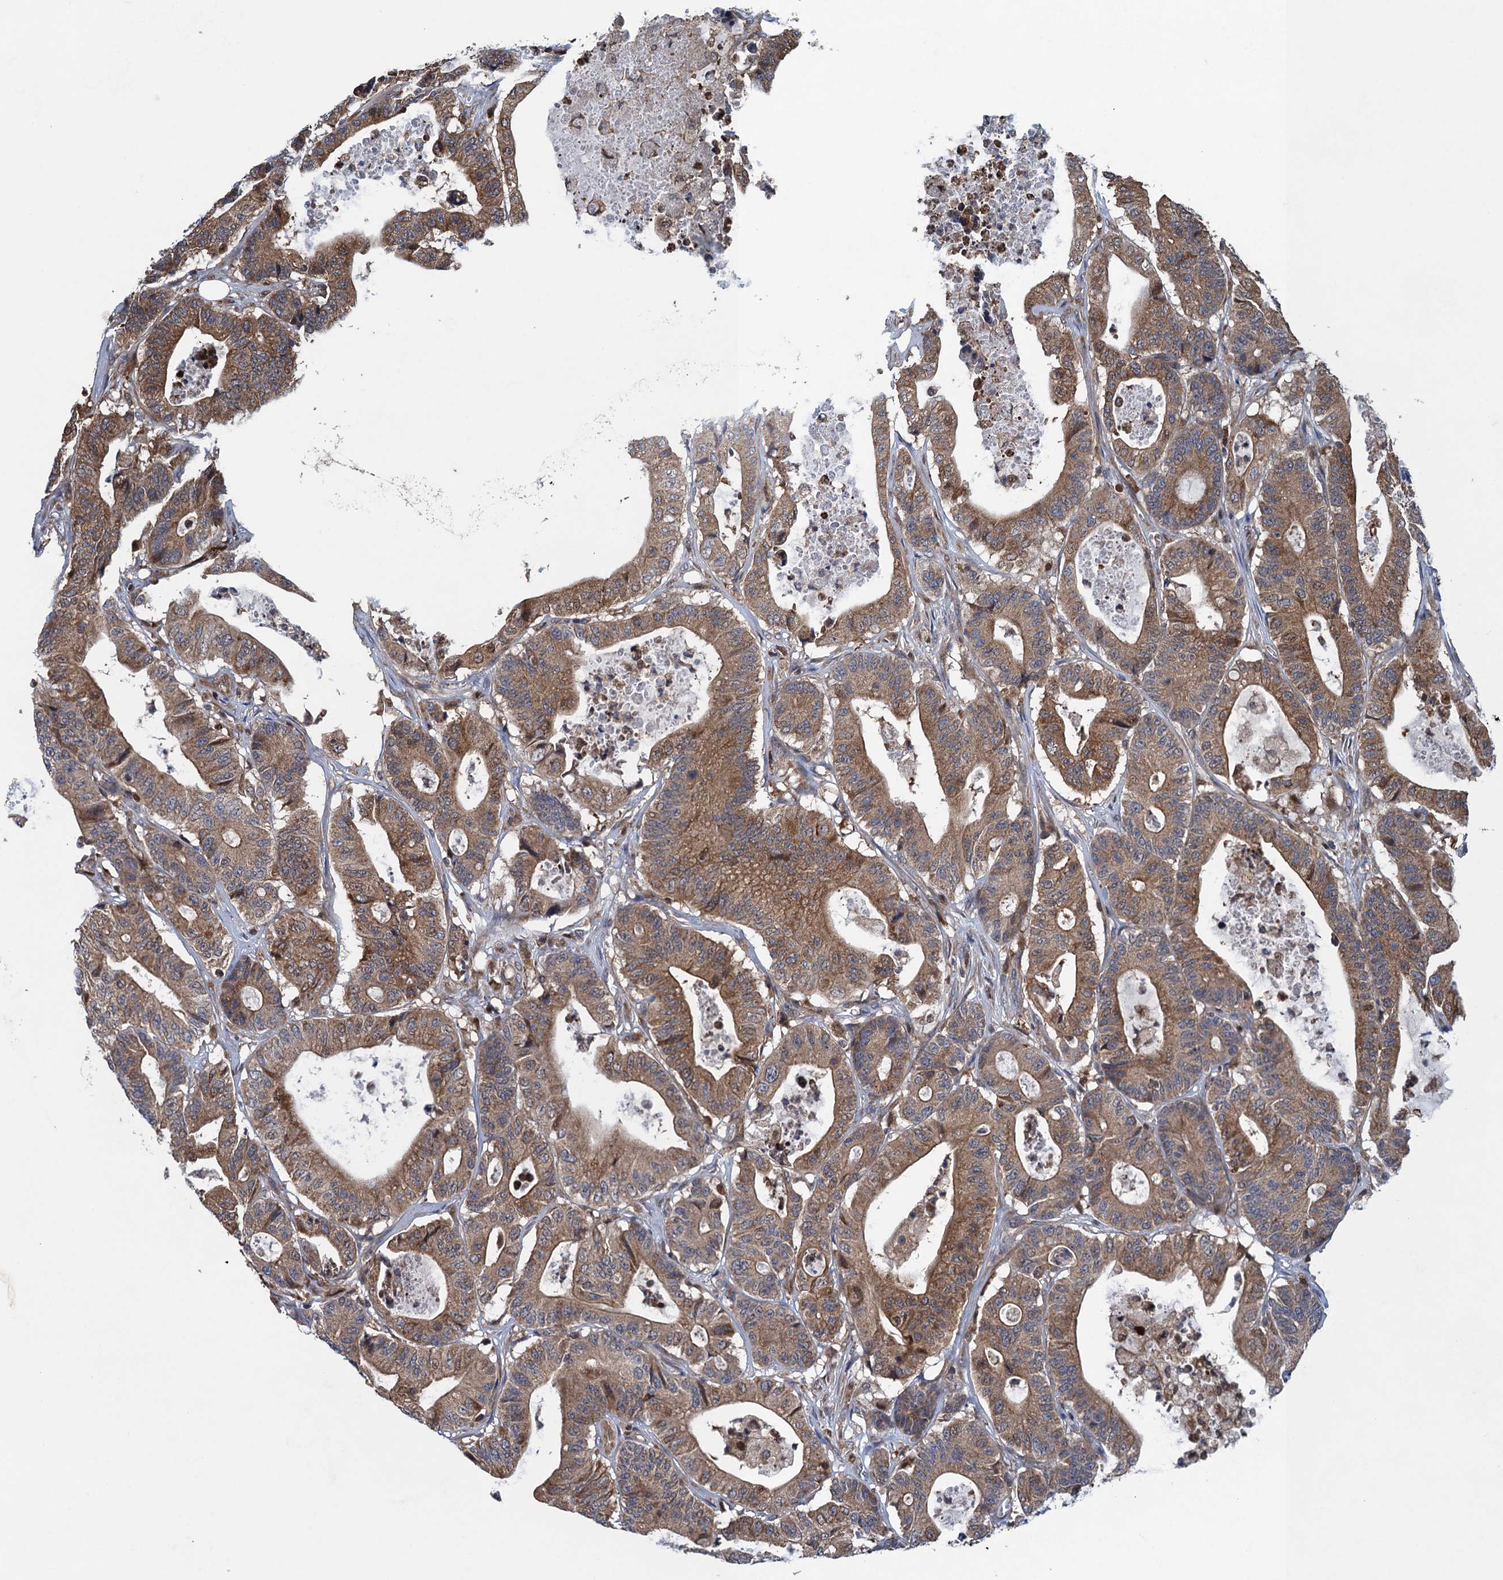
{"staining": {"intensity": "moderate", "quantity": ">75%", "location": "cytoplasmic/membranous"}, "tissue": "colorectal cancer", "cell_type": "Tumor cells", "image_type": "cancer", "snomed": [{"axis": "morphology", "description": "Adenocarcinoma, NOS"}, {"axis": "topography", "description": "Colon"}], "caption": "Brown immunohistochemical staining in colorectal cancer displays moderate cytoplasmic/membranous positivity in approximately >75% of tumor cells.", "gene": "CNTN5", "patient": {"sex": "female", "age": 84}}